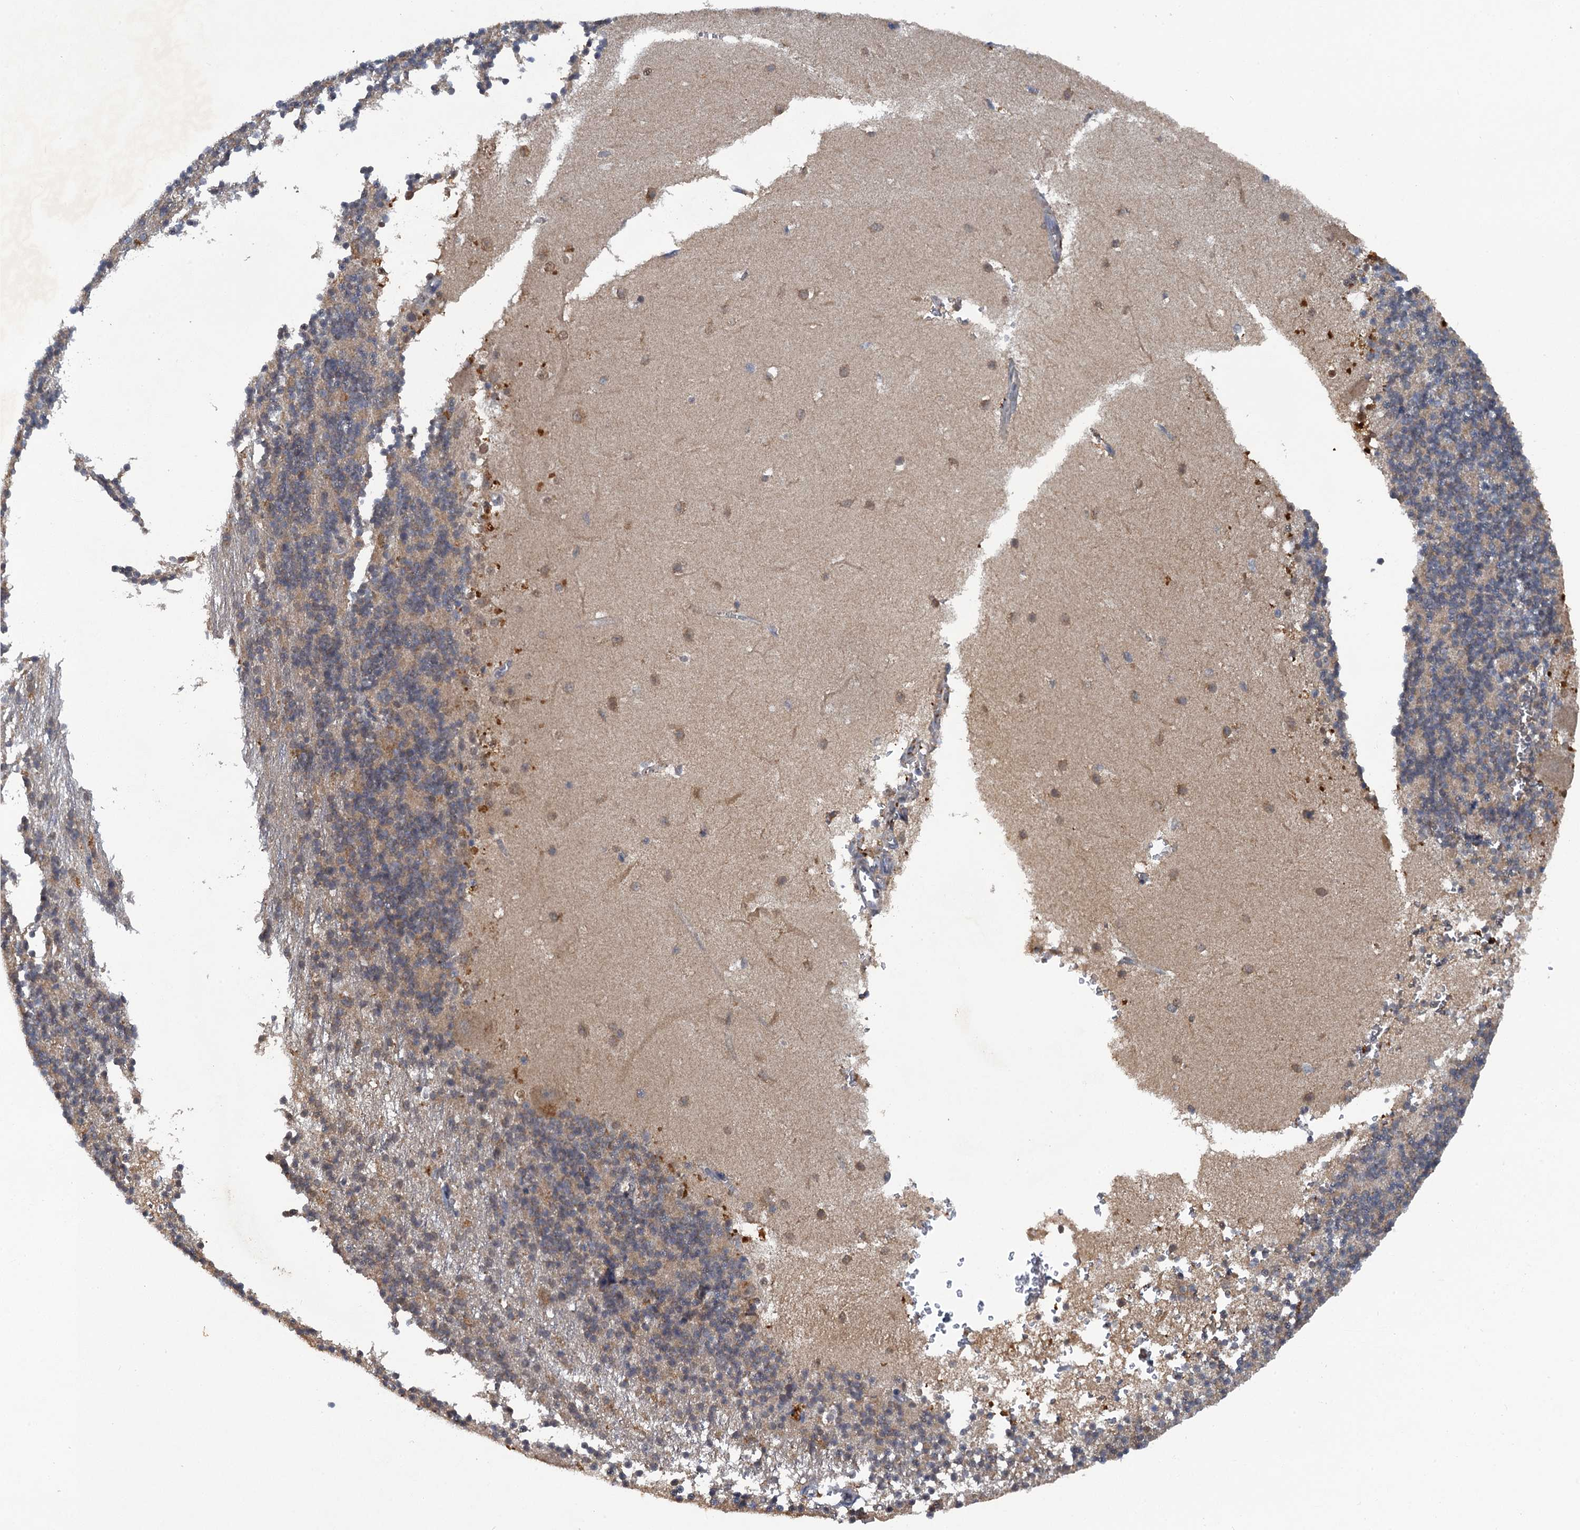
{"staining": {"intensity": "weak", "quantity": "25%-75%", "location": "cytoplasmic/membranous"}, "tissue": "cerebellum", "cell_type": "Cells in granular layer", "image_type": "normal", "snomed": [{"axis": "morphology", "description": "Normal tissue, NOS"}, {"axis": "topography", "description": "Cerebellum"}], "caption": "Immunohistochemistry (IHC) staining of unremarkable cerebellum, which shows low levels of weak cytoplasmic/membranous expression in approximately 25%-75% of cells in granular layer indicating weak cytoplasmic/membranous protein staining. The staining was performed using DAB (3,3'-diaminobenzidine) (brown) for protein detection and nuclei were counterstained in hematoxylin (blue).", "gene": "HAPLN3", "patient": {"sex": "male", "age": 54}}